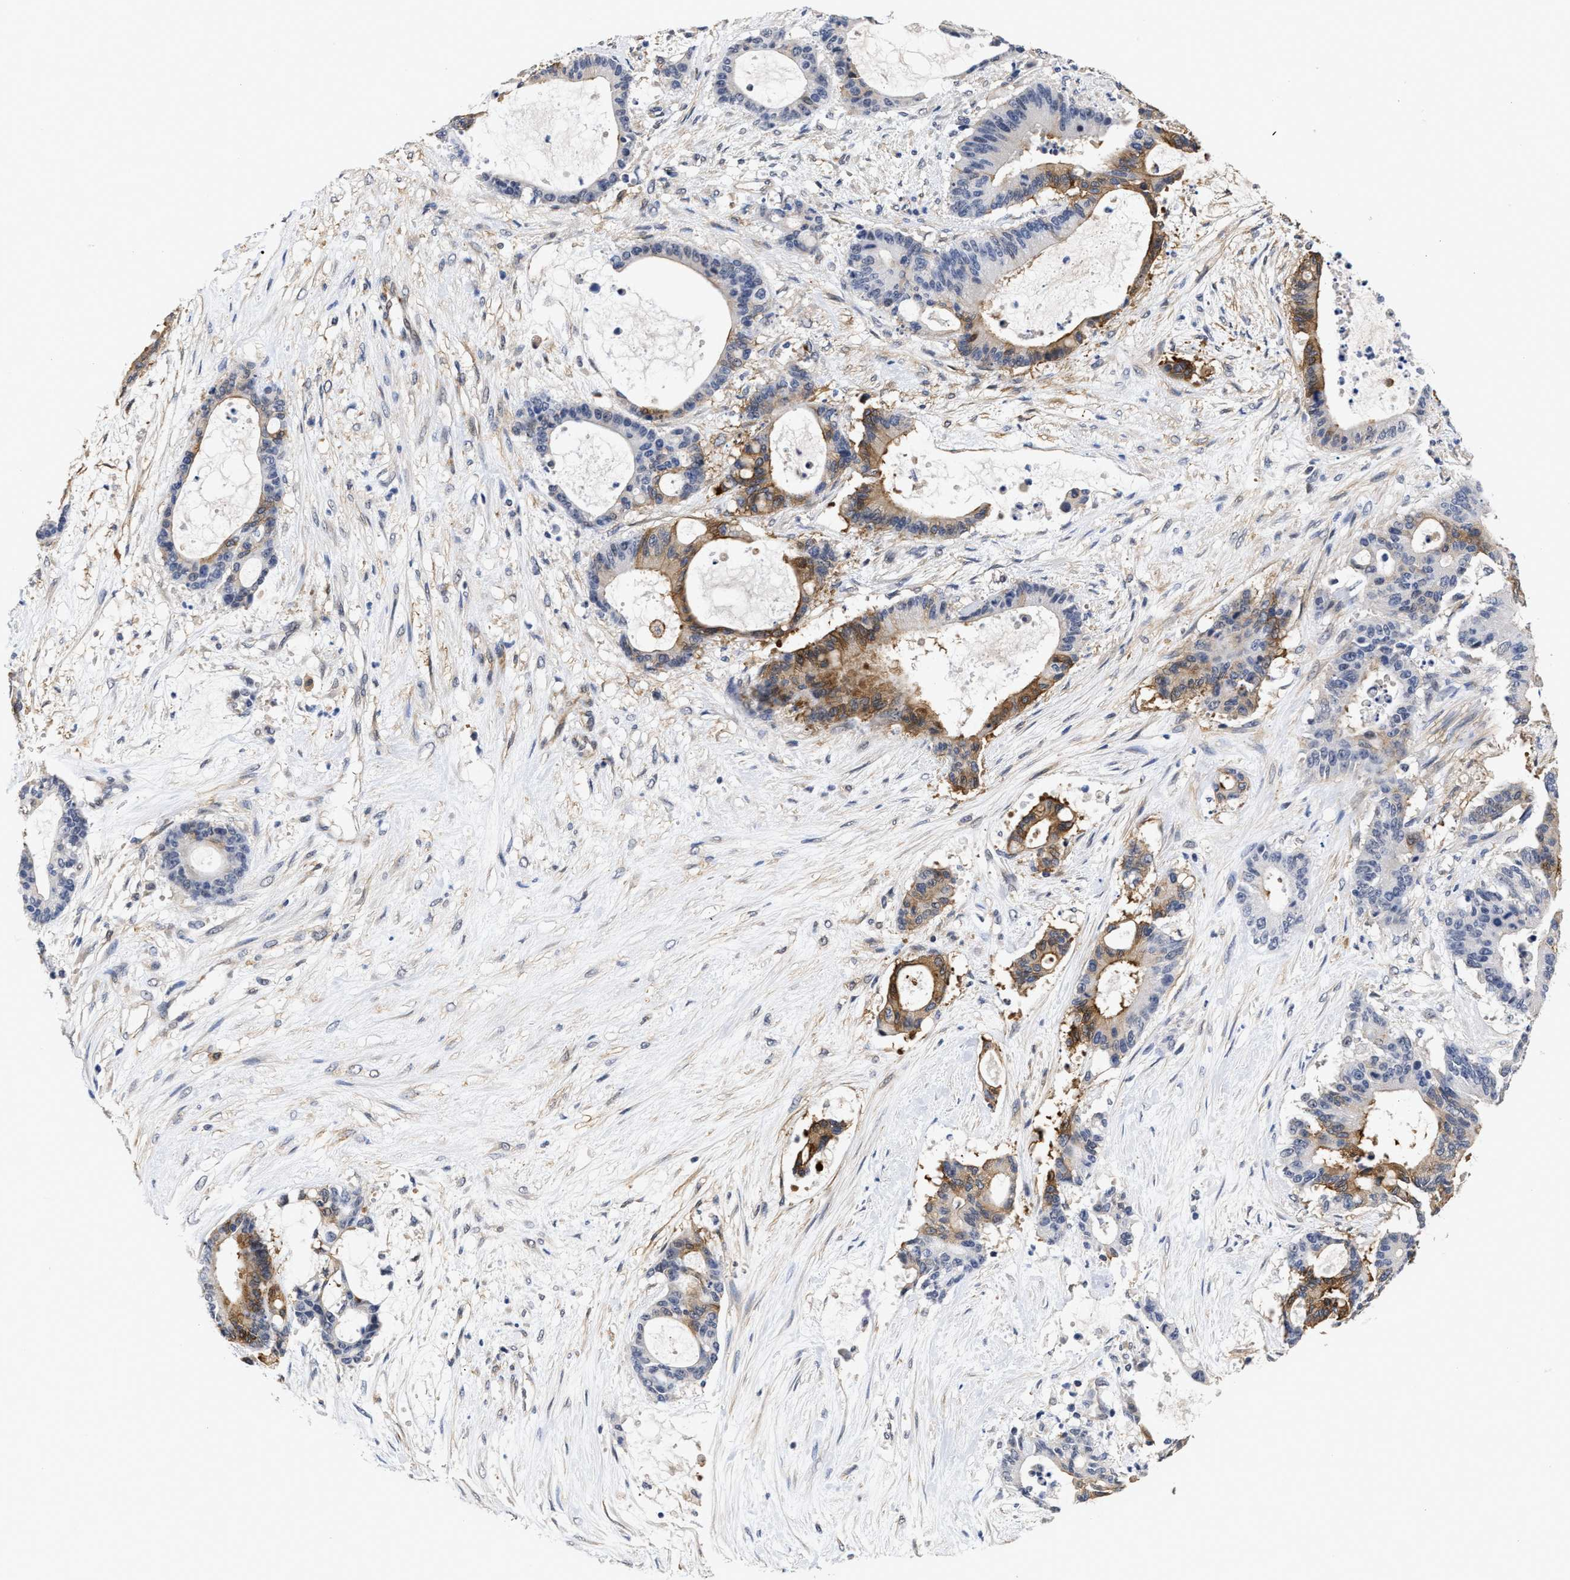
{"staining": {"intensity": "moderate", "quantity": "25%-75%", "location": "cytoplasmic/membranous"}, "tissue": "liver cancer", "cell_type": "Tumor cells", "image_type": "cancer", "snomed": [{"axis": "morphology", "description": "Cholangiocarcinoma"}, {"axis": "topography", "description": "Liver"}], "caption": "This image displays IHC staining of human cholangiocarcinoma (liver), with medium moderate cytoplasmic/membranous staining in about 25%-75% of tumor cells.", "gene": "AHNAK2", "patient": {"sex": "female", "age": 73}}